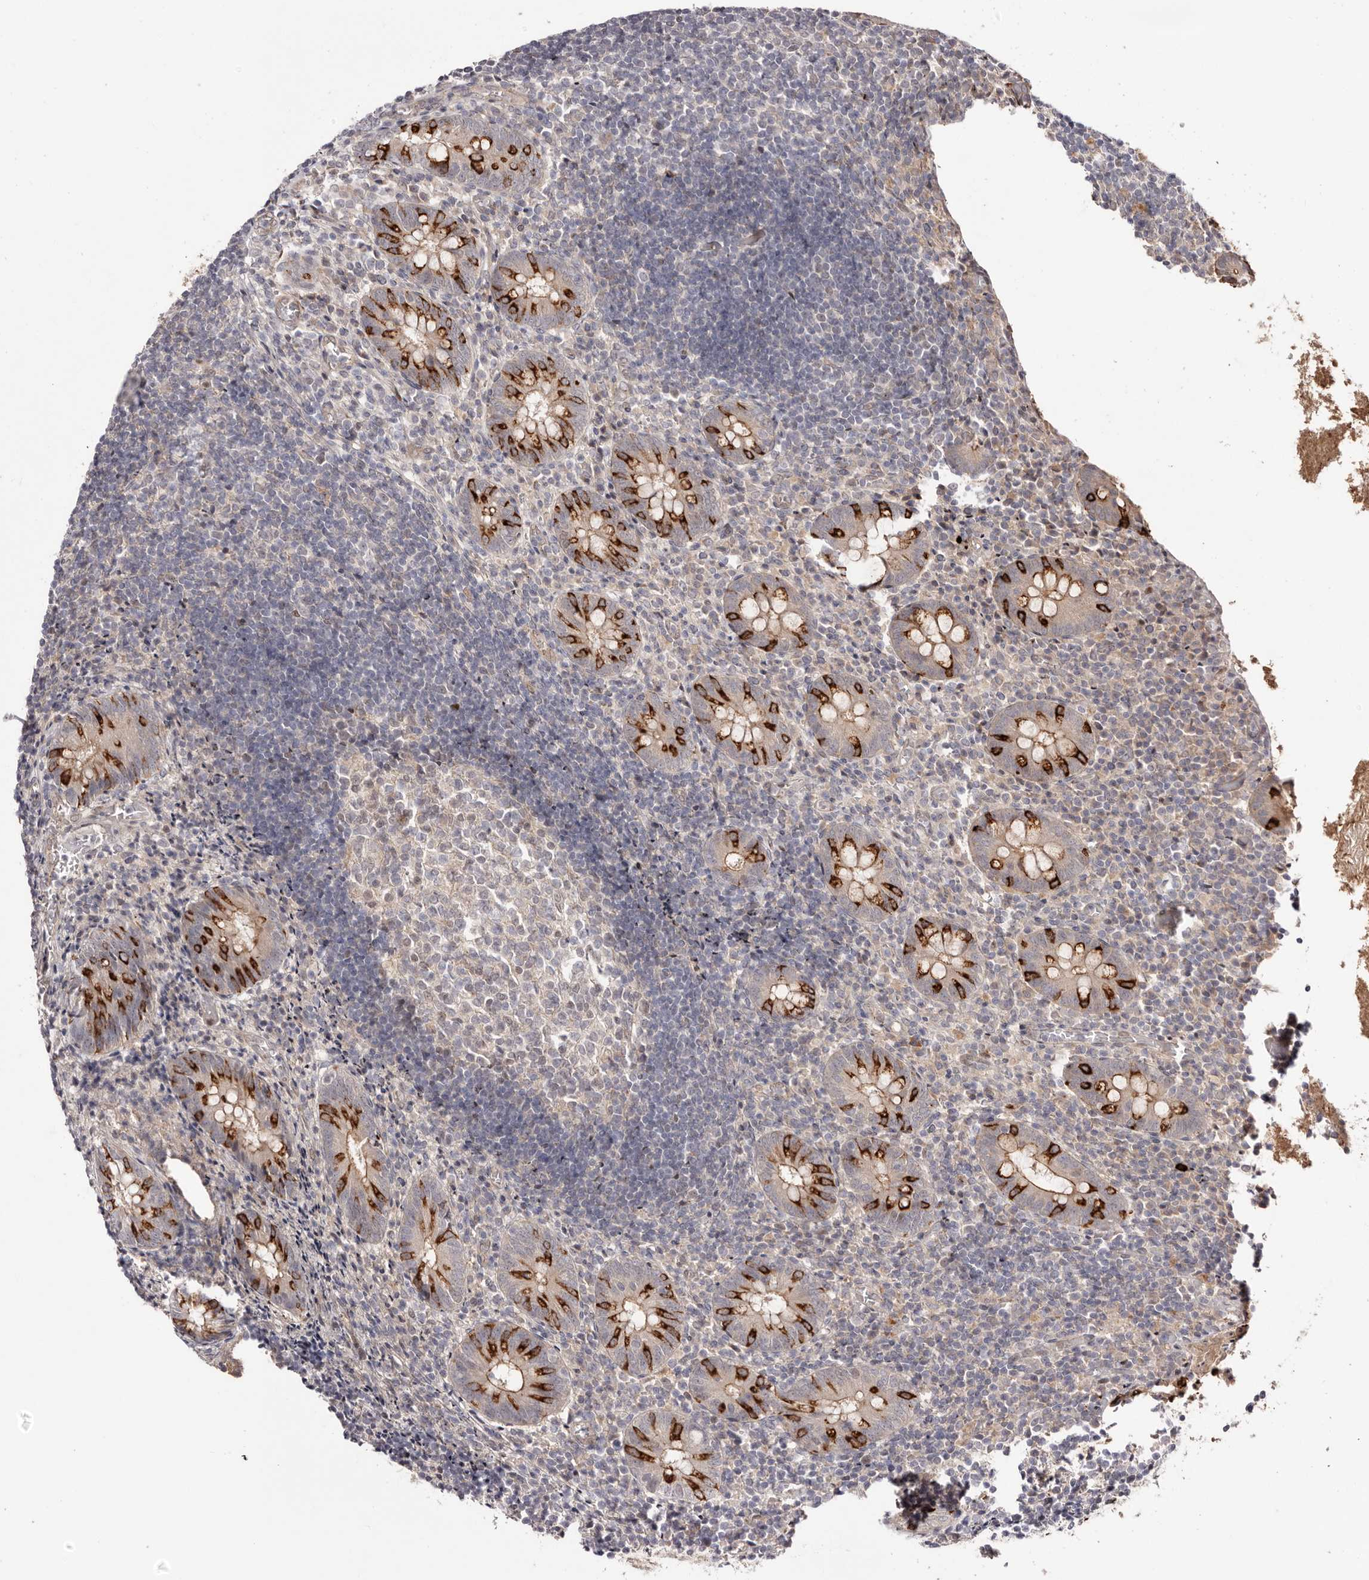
{"staining": {"intensity": "strong", "quantity": "<25%", "location": "cytoplasmic/membranous"}, "tissue": "appendix", "cell_type": "Glandular cells", "image_type": "normal", "snomed": [{"axis": "morphology", "description": "Normal tissue, NOS"}, {"axis": "topography", "description": "Appendix"}], "caption": "IHC of benign human appendix displays medium levels of strong cytoplasmic/membranous positivity in approximately <25% of glandular cells. Immunohistochemistry stains the protein of interest in brown and the nuclei are stained blue.", "gene": "EGR3", "patient": {"sex": "female", "age": 17}}